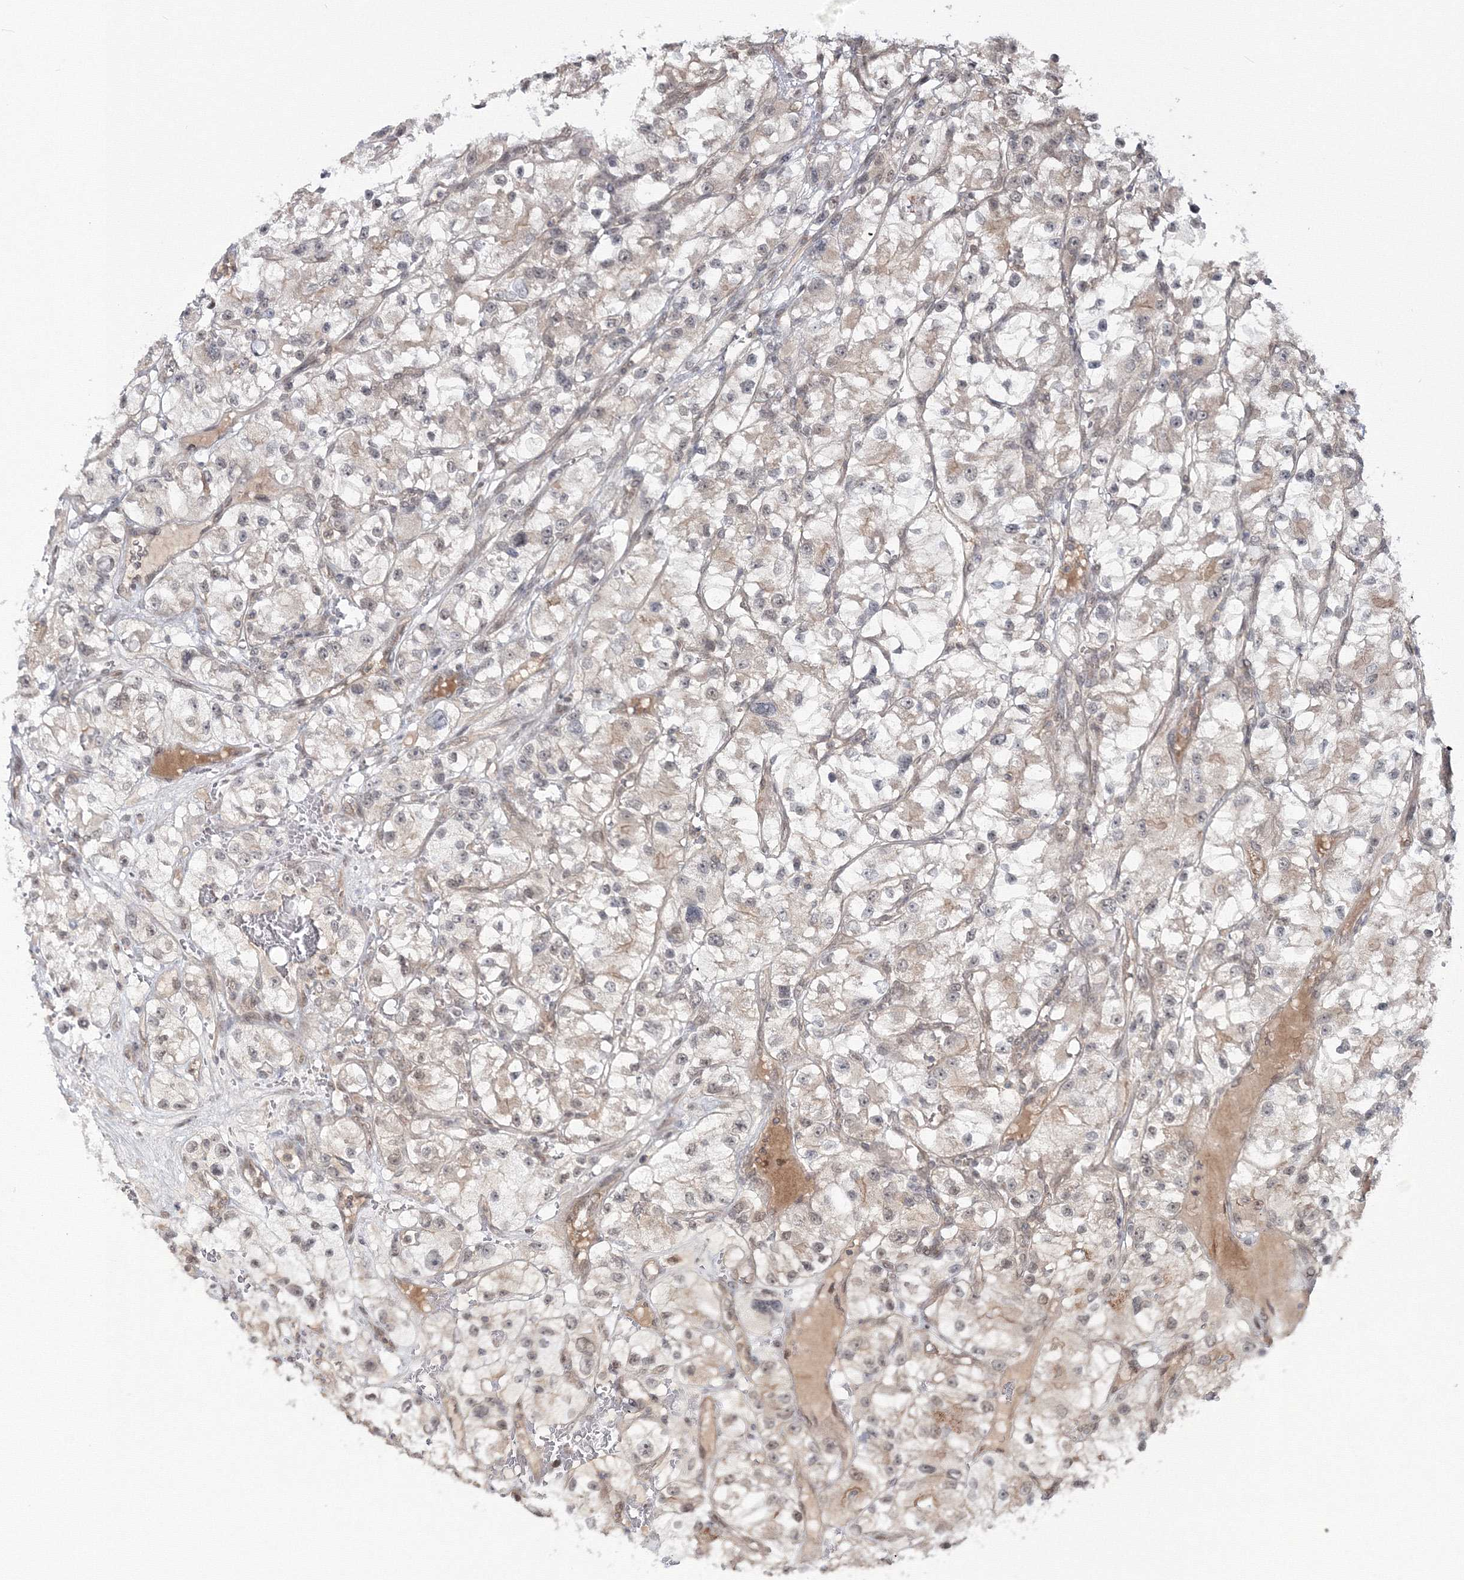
{"staining": {"intensity": "weak", "quantity": "<25%", "location": "cytoplasmic/membranous,nuclear"}, "tissue": "renal cancer", "cell_type": "Tumor cells", "image_type": "cancer", "snomed": [{"axis": "morphology", "description": "Adenocarcinoma, NOS"}, {"axis": "topography", "description": "Kidney"}], "caption": "This is a image of immunohistochemistry staining of adenocarcinoma (renal), which shows no positivity in tumor cells.", "gene": "ZFAND6", "patient": {"sex": "female", "age": 57}}